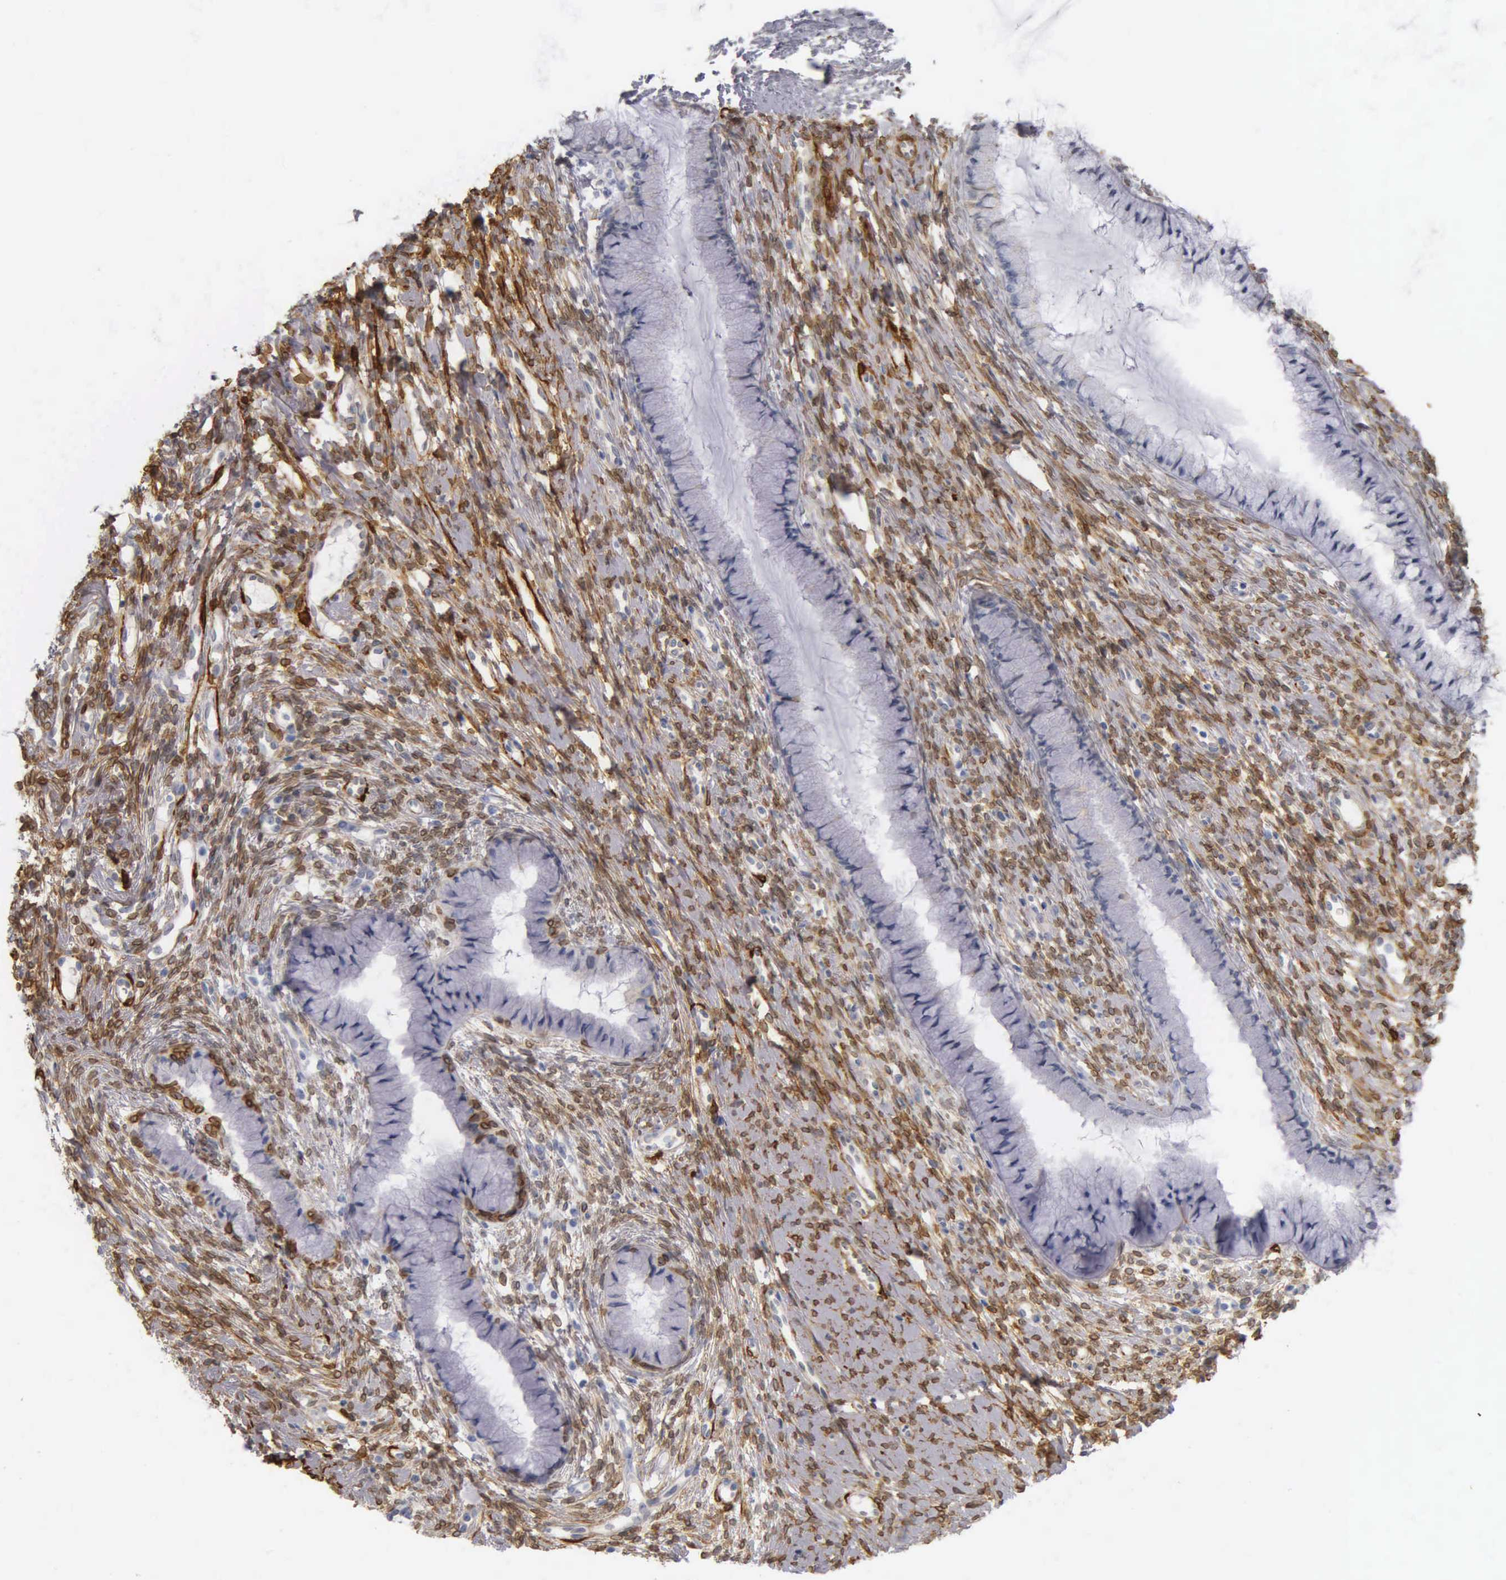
{"staining": {"intensity": "negative", "quantity": "none", "location": "none"}, "tissue": "cervix", "cell_type": "Glandular cells", "image_type": "normal", "snomed": [{"axis": "morphology", "description": "Normal tissue, NOS"}, {"axis": "topography", "description": "Cervix"}], "caption": "Micrograph shows no protein staining in glandular cells of unremarkable cervix.", "gene": "CNN1", "patient": {"sex": "female", "age": 82}}